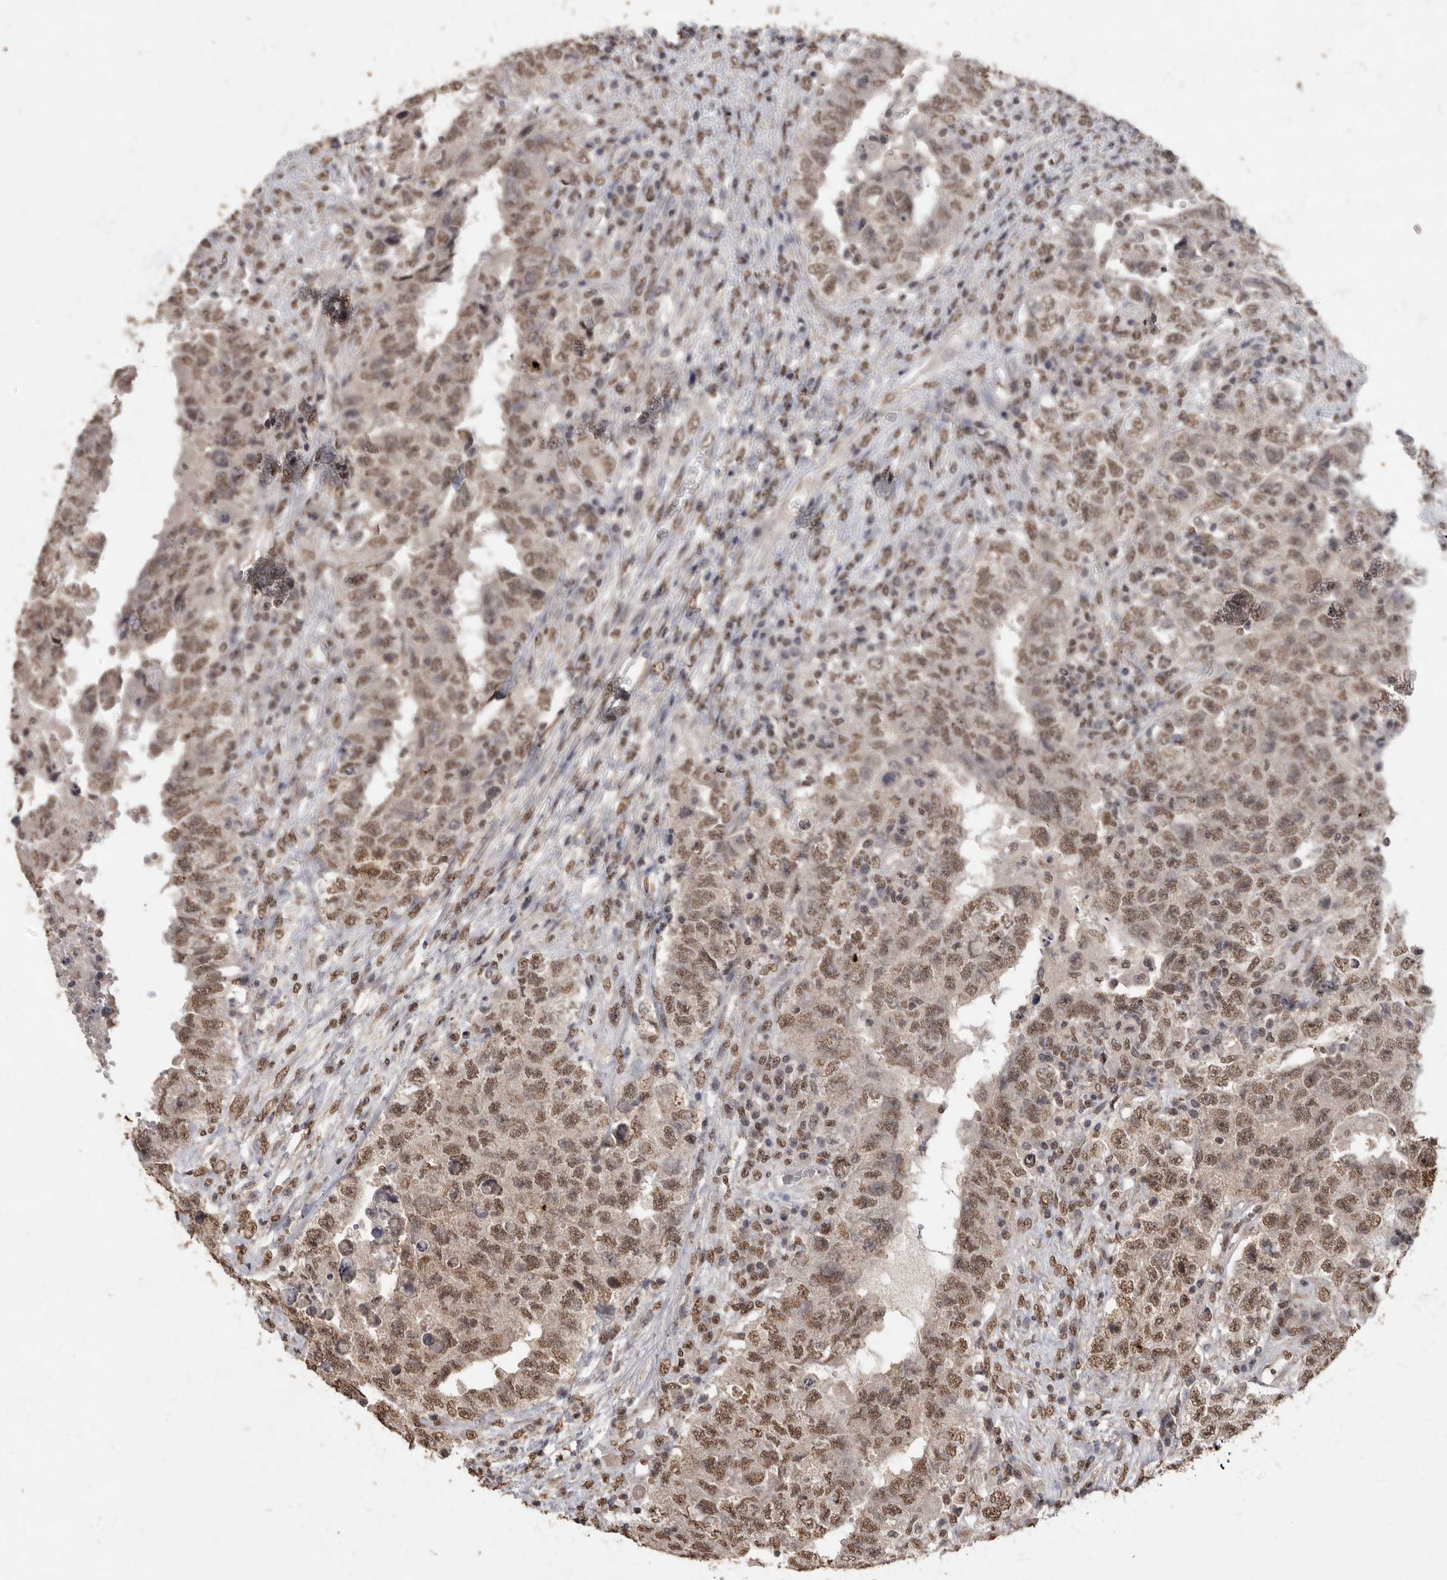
{"staining": {"intensity": "moderate", "quantity": ">75%", "location": "nuclear"}, "tissue": "testis cancer", "cell_type": "Tumor cells", "image_type": "cancer", "snomed": [{"axis": "morphology", "description": "Carcinoma, Embryonal, NOS"}, {"axis": "topography", "description": "Testis"}], "caption": "Embryonal carcinoma (testis) stained for a protein (brown) displays moderate nuclear positive expression in about >75% of tumor cells.", "gene": "NBL1", "patient": {"sex": "male", "age": 26}}